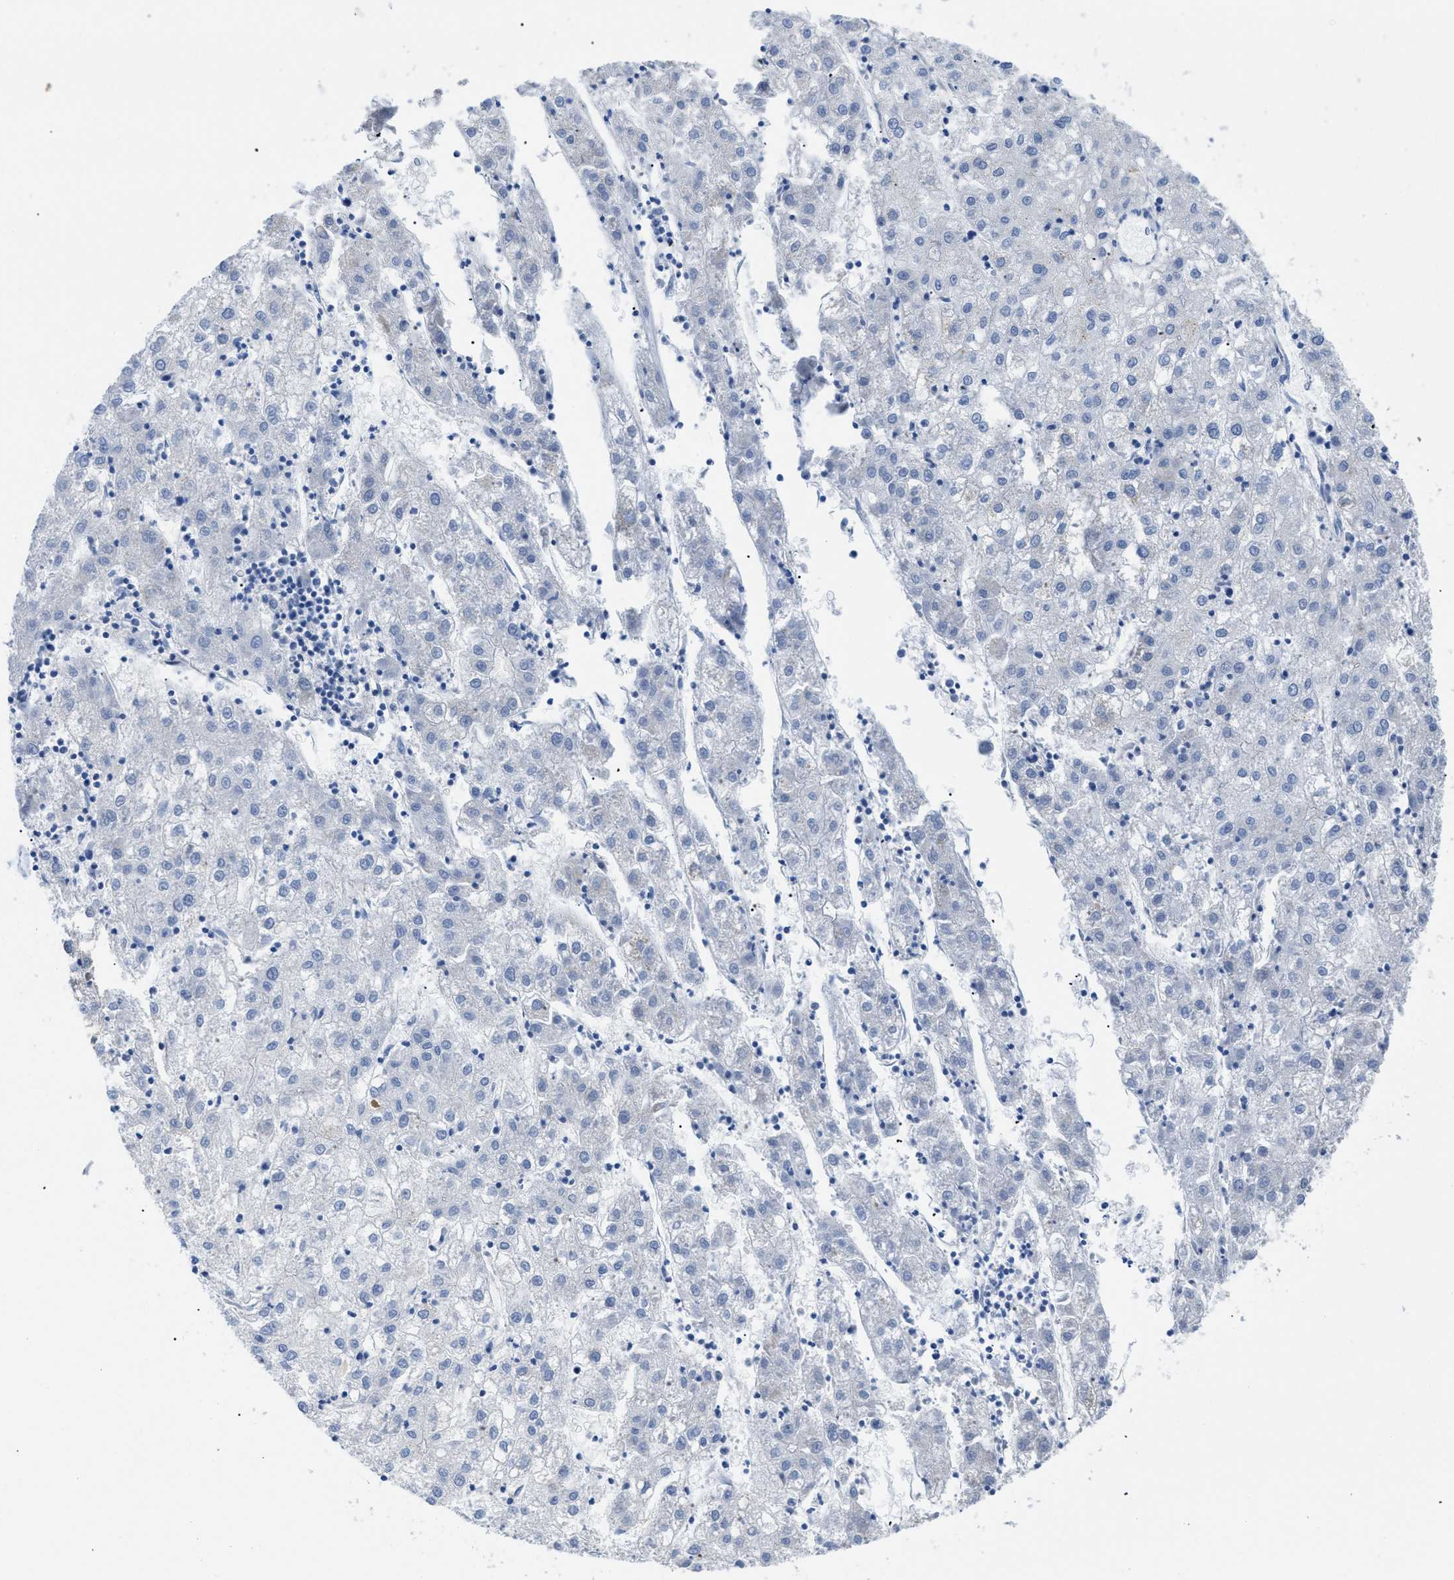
{"staining": {"intensity": "negative", "quantity": "none", "location": "none"}, "tissue": "liver cancer", "cell_type": "Tumor cells", "image_type": "cancer", "snomed": [{"axis": "morphology", "description": "Carcinoma, Hepatocellular, NOS"}, {"axis": "topography", "description": "Liver"}], "caption": "A micrograph of hepatocellular carcinoma (liver) stained for a protein reveals no brown staining in tumor cells.", "gene": "APOBEC2", "patient": {"sex": "male", "age": 72}}